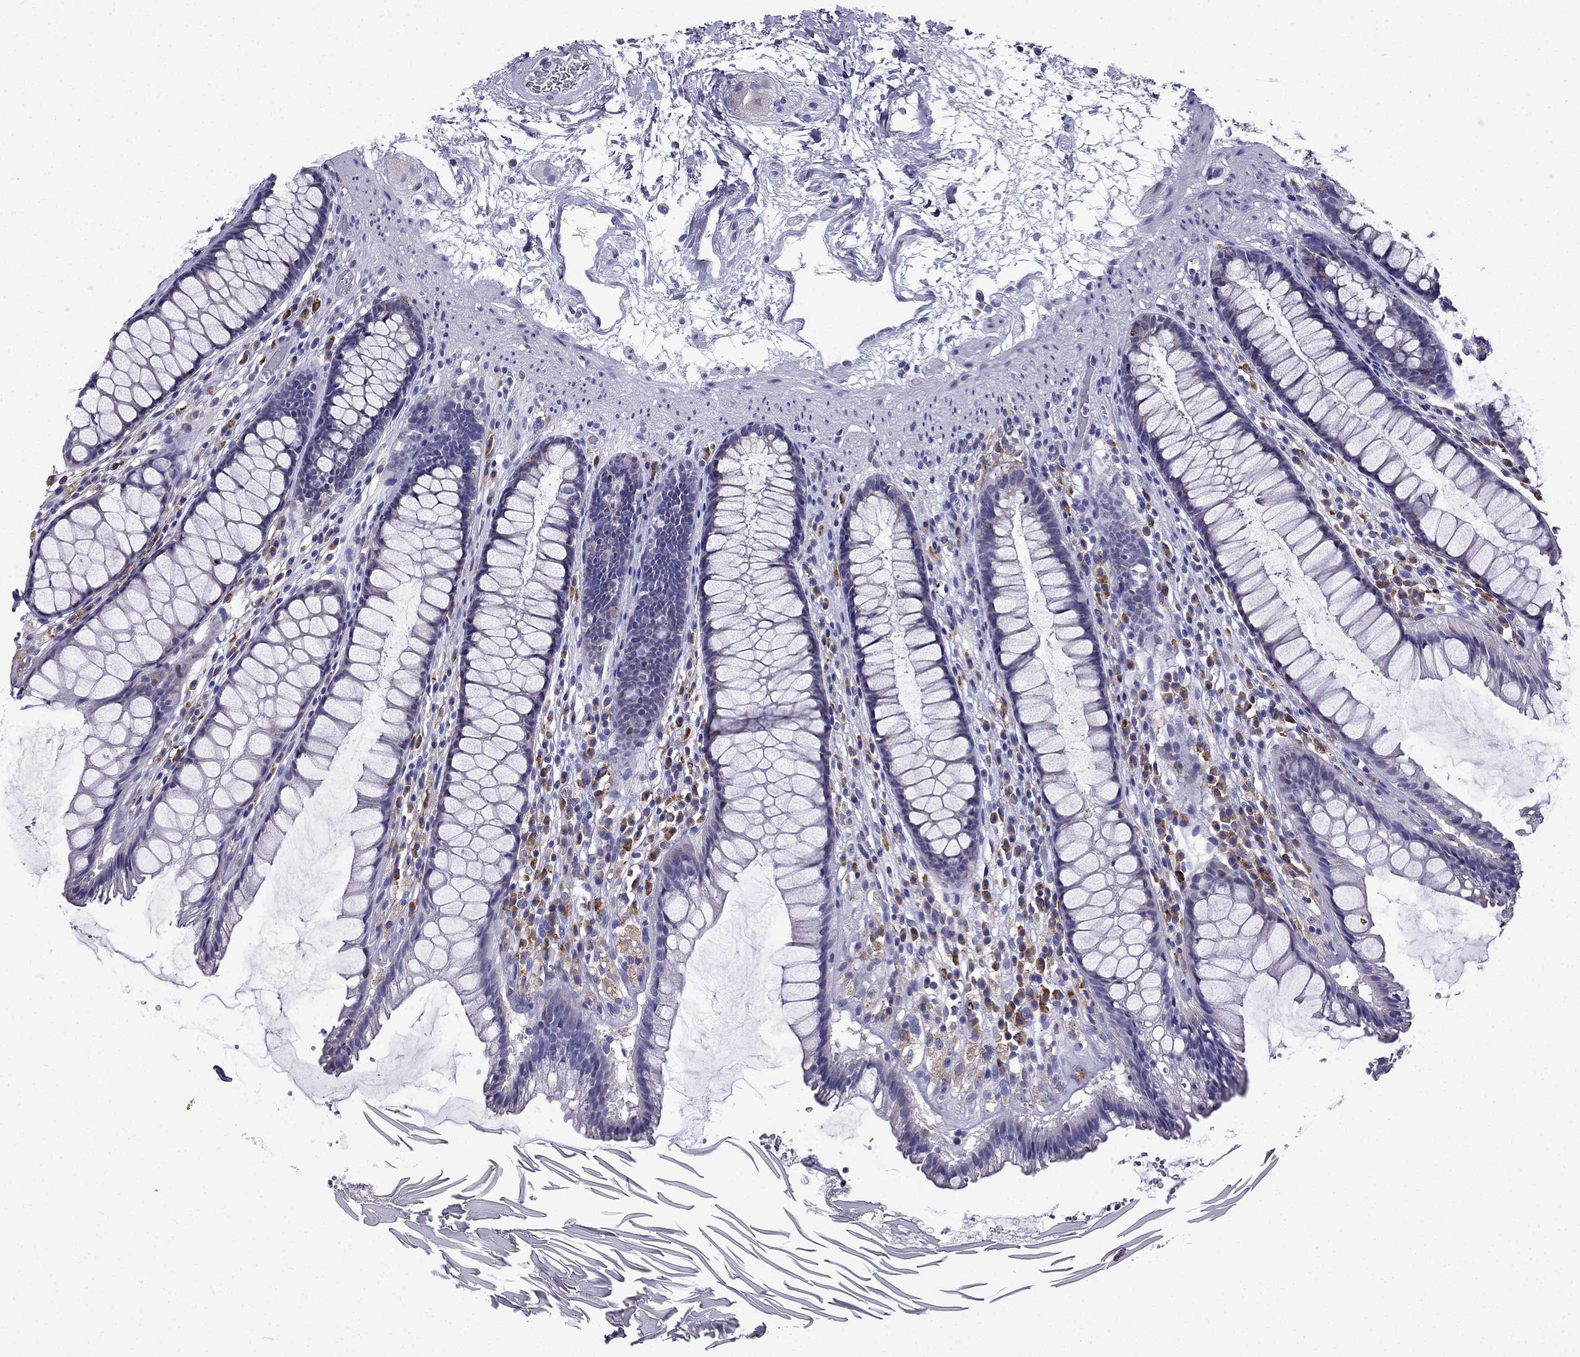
{"staining": {"intensity": "negative", "quantity": "none", "location": "none"}, "tissue": "rectum", "cell_type": "Glandular cells", "image_type": "normal", "snomed": [{"axis": "morphology", "description": "Normal tissue, NOS"}, {"axis": "topography", "description": "Rectum"}], "caption": "This is an IHC histopathology image of benign rectum. There is no expression in glandular cells.", "gene": "TSSK4", "patient": {"sex": "male", "age": 72}}